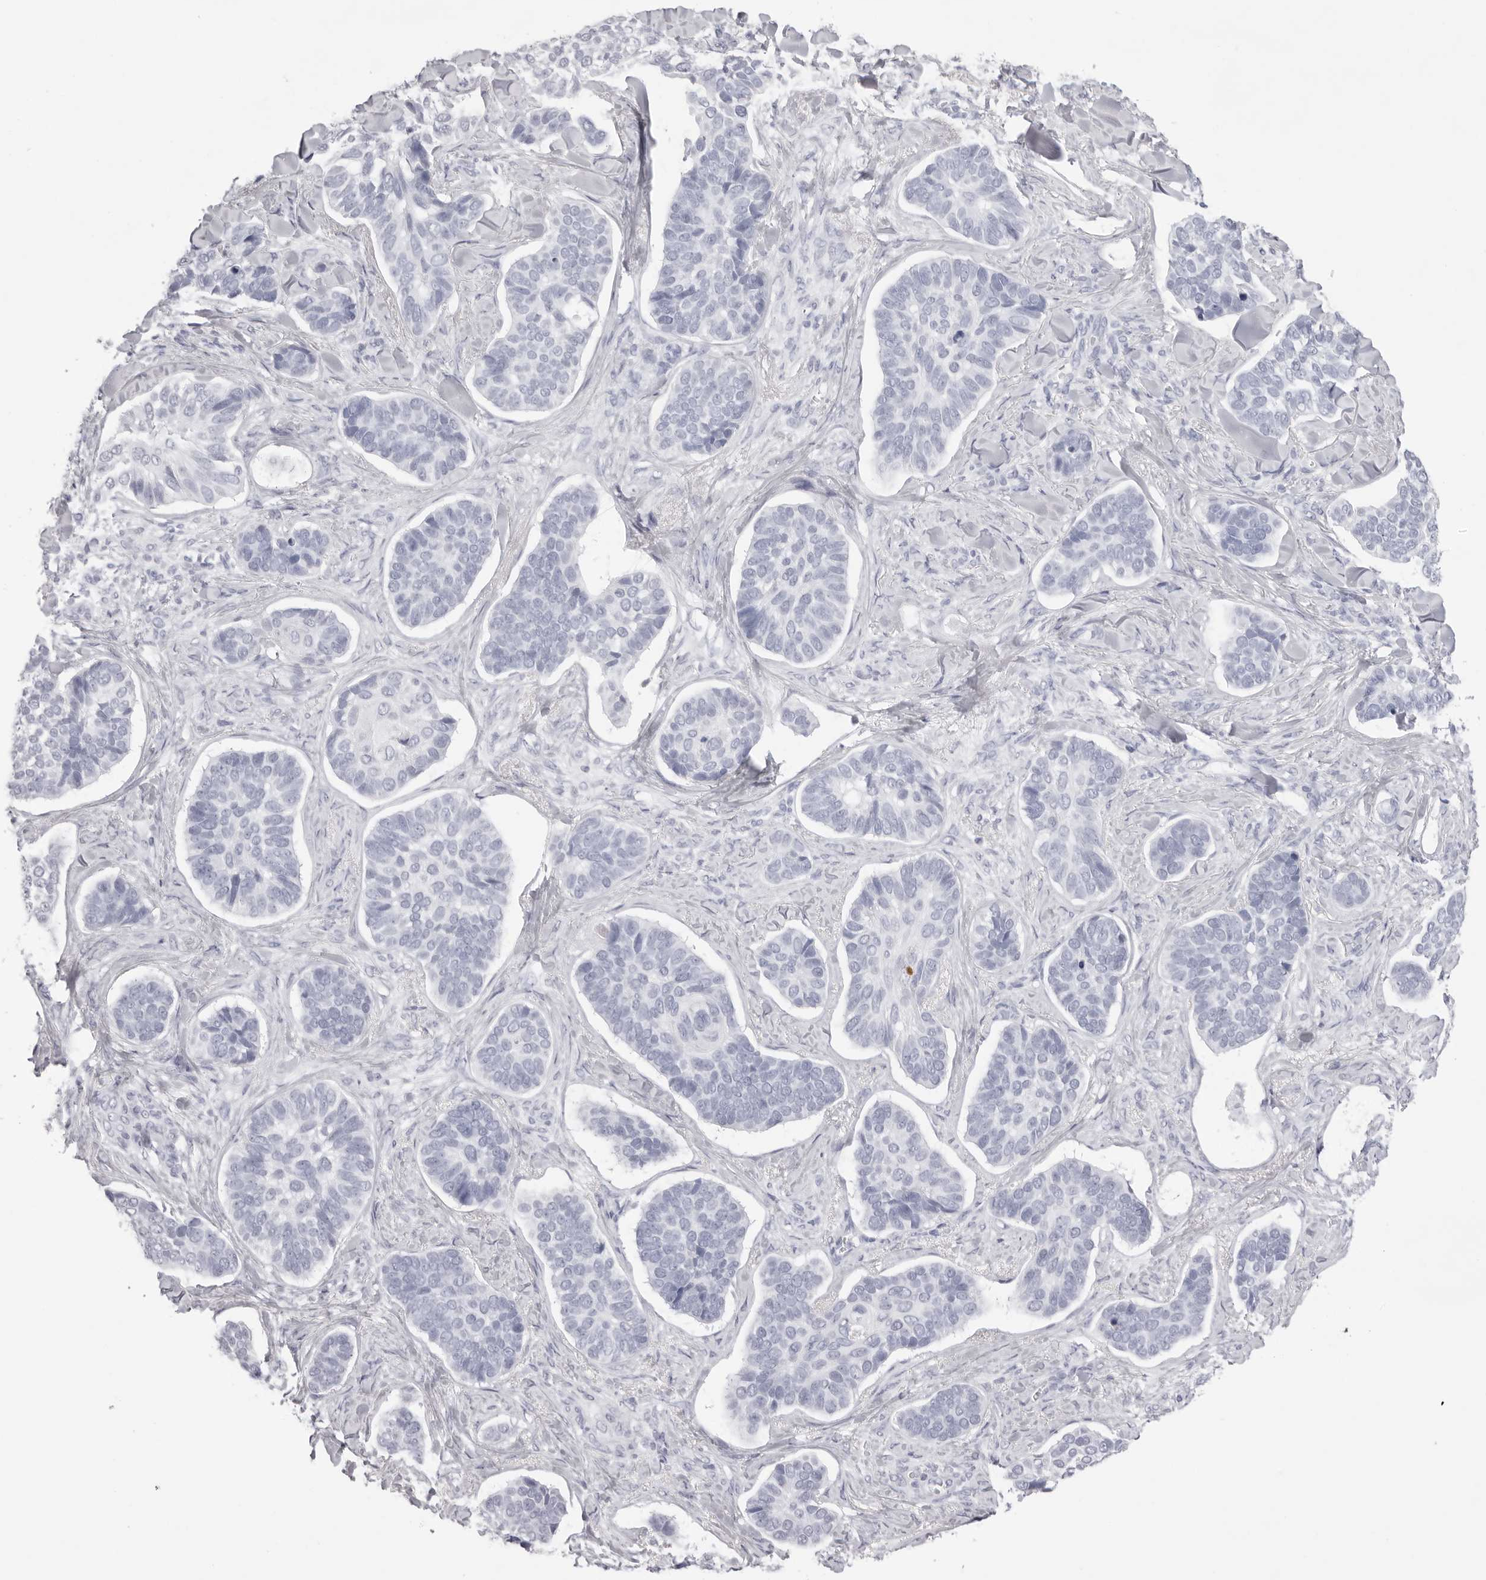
{"staining": {"intensity": "negative", "quantity": "none", "location": "none"}, "tissue": "skin cancer", "cell_type": "Tumor cells", "image_type": "cancer", "snomed": [{"axis": "morphology", "description": "Basal cell carcinoma"}, {"axis": "topography", "description": "Skin"}], "caption": "This is an immunohistochemistry (IHC) photomicrograph of human skin basal cell carcinoma. There is no positivity in tumor cells.", "gene": "SPTA1", "patient": {"sex": "male", "age": 62}}